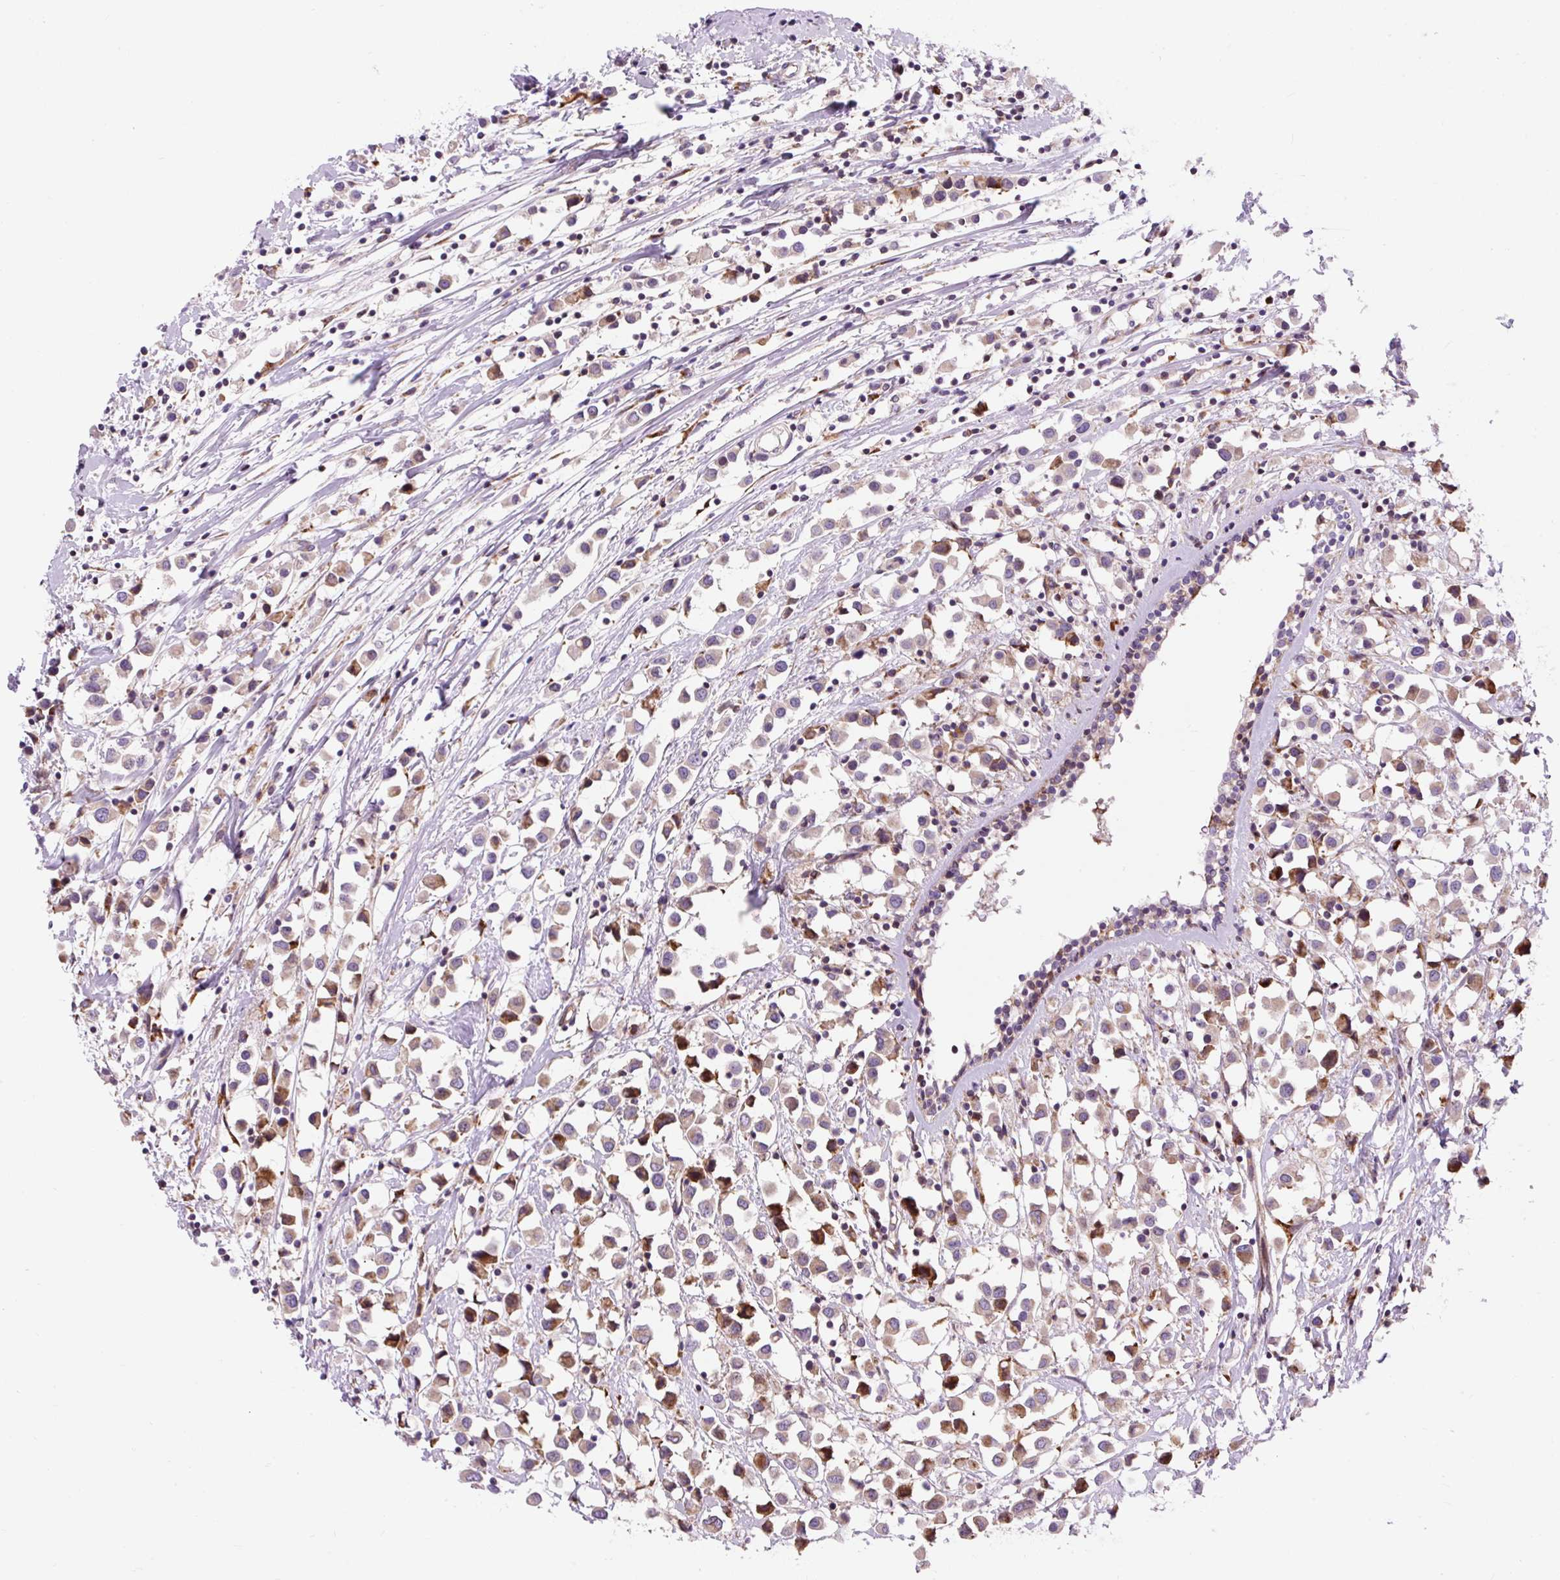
{"staining": {"intensity": "moderate", "quantity": "25%-75%", "location": "cytoplasmic/membranous"}, "tissue": "breast cancer", "cell_type": "Tumor cells", "image_type": "cancer", "snomed": [{"axis": "morphology", "description": "Duct carcinoma"}, {"axis": "topography", "description": "Breast"}], "caption": "Infiltrating ductal carcinoma (breast) stained with immunohistochemistry displays moderate cytoplasmic/membranous positivity in approximately 25%-75% of tumor cells.", "gene": "CISD3", "patient": {"sex": "female", "age": 61}}